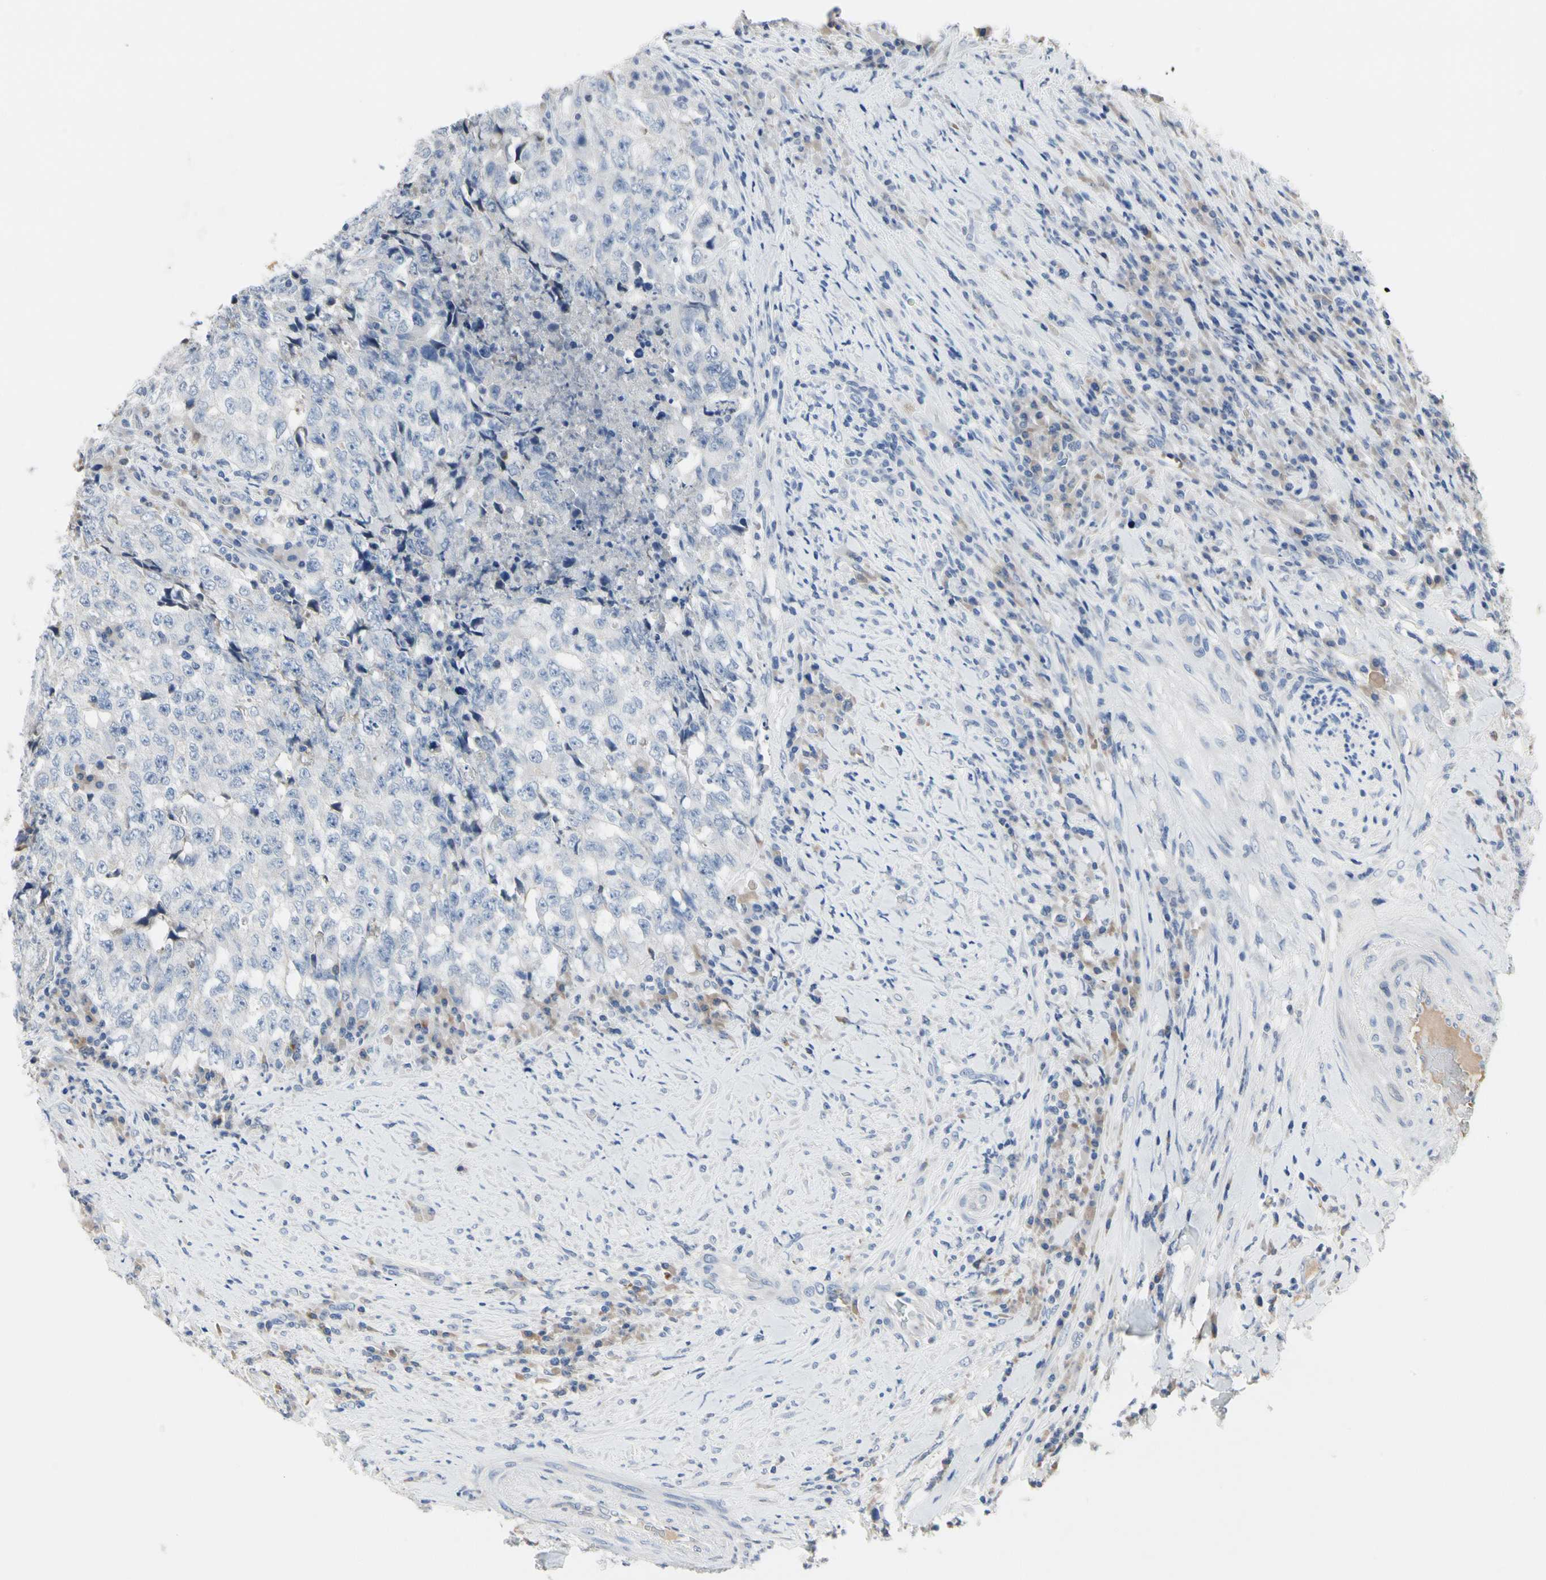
{"staining": {"intensity": "negative", "quantity": "none", "location": "none"}, "tissue": "testis cancer", "cell_type": "Tumor cells", "image_type": "cancer", "snomed": [{"axis": "morphology", "description": "Necrosis, NOS"}, {"axis": "morphology", "description": "Carcinoma, Embryonal, NOS"}, {"axis": "topography", "description": "Testis"}], "caption": "This photomicrograph is of testis embryonal carcinoma stained with immunohistochemistry to label a protein in brown with the nuclei are counter-stained blue. There is no expression in tumor cells.", "gene": "ECRG4", "patient": {"sex": "male", "age": 19}}